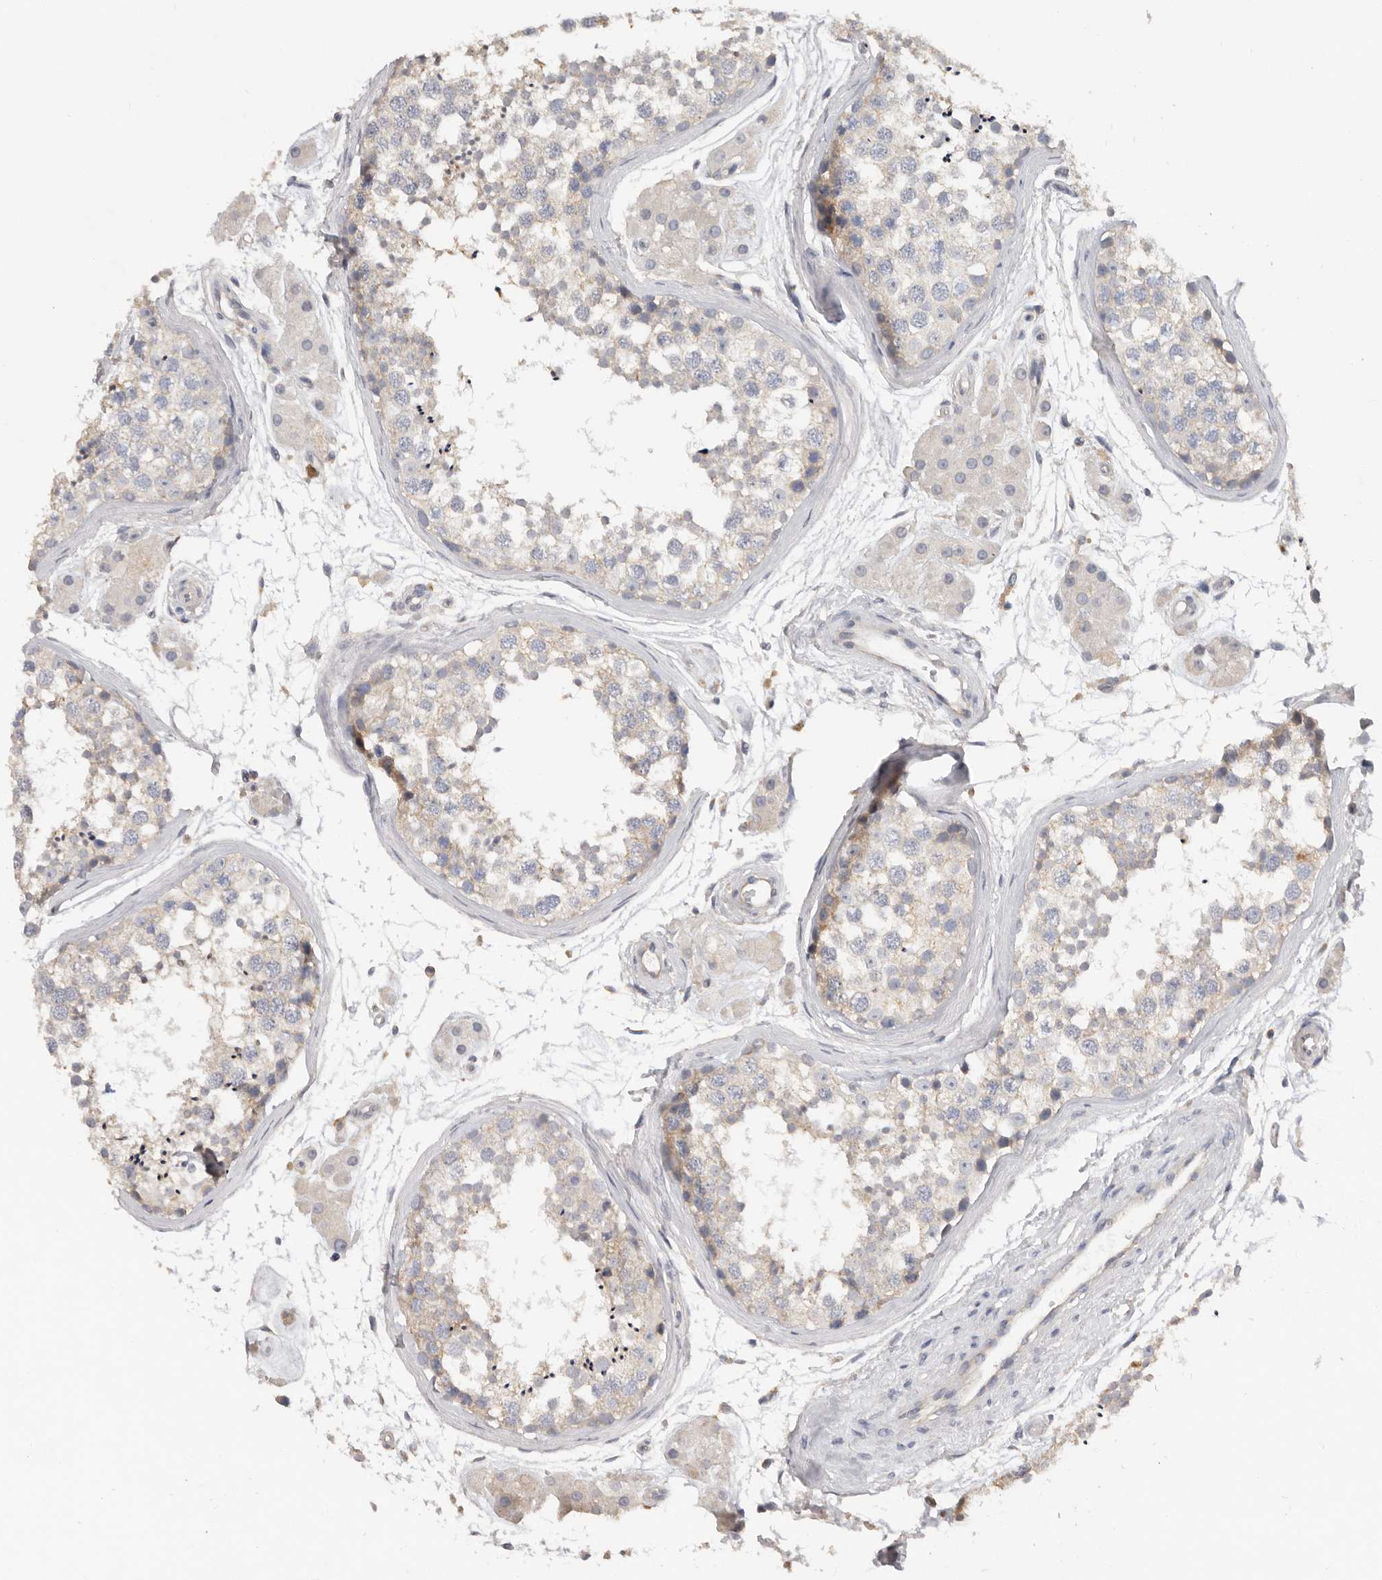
{"staining": {"intensity": "weak", "quantity": "25%-75%", "location": "cytoplasmic/membranous"}, "tissue": "testis", "cell_type": "Cells in seminiferous ducts", "image_type": "normal", "snomed": [{"axis": "morphology", "description": "Normal tissue, NOS"}, {"axis": "topography", "description": "Testis"}], "caption": "Protein positivity by immunohistochemistry (IHC) demonstrates weak cytoplasmic/membranous expression in approximately 25%-75% of cells in seminiferous ducts in normal testis. The staining is performed using DAB (3,3'-diaminobenzidine) brown chromogen to label protein expression. The nuclei are counter-stained blue using hematoxylin.", "gene": "WDTC1", "patient": {"sex": "male", "age": 56}}